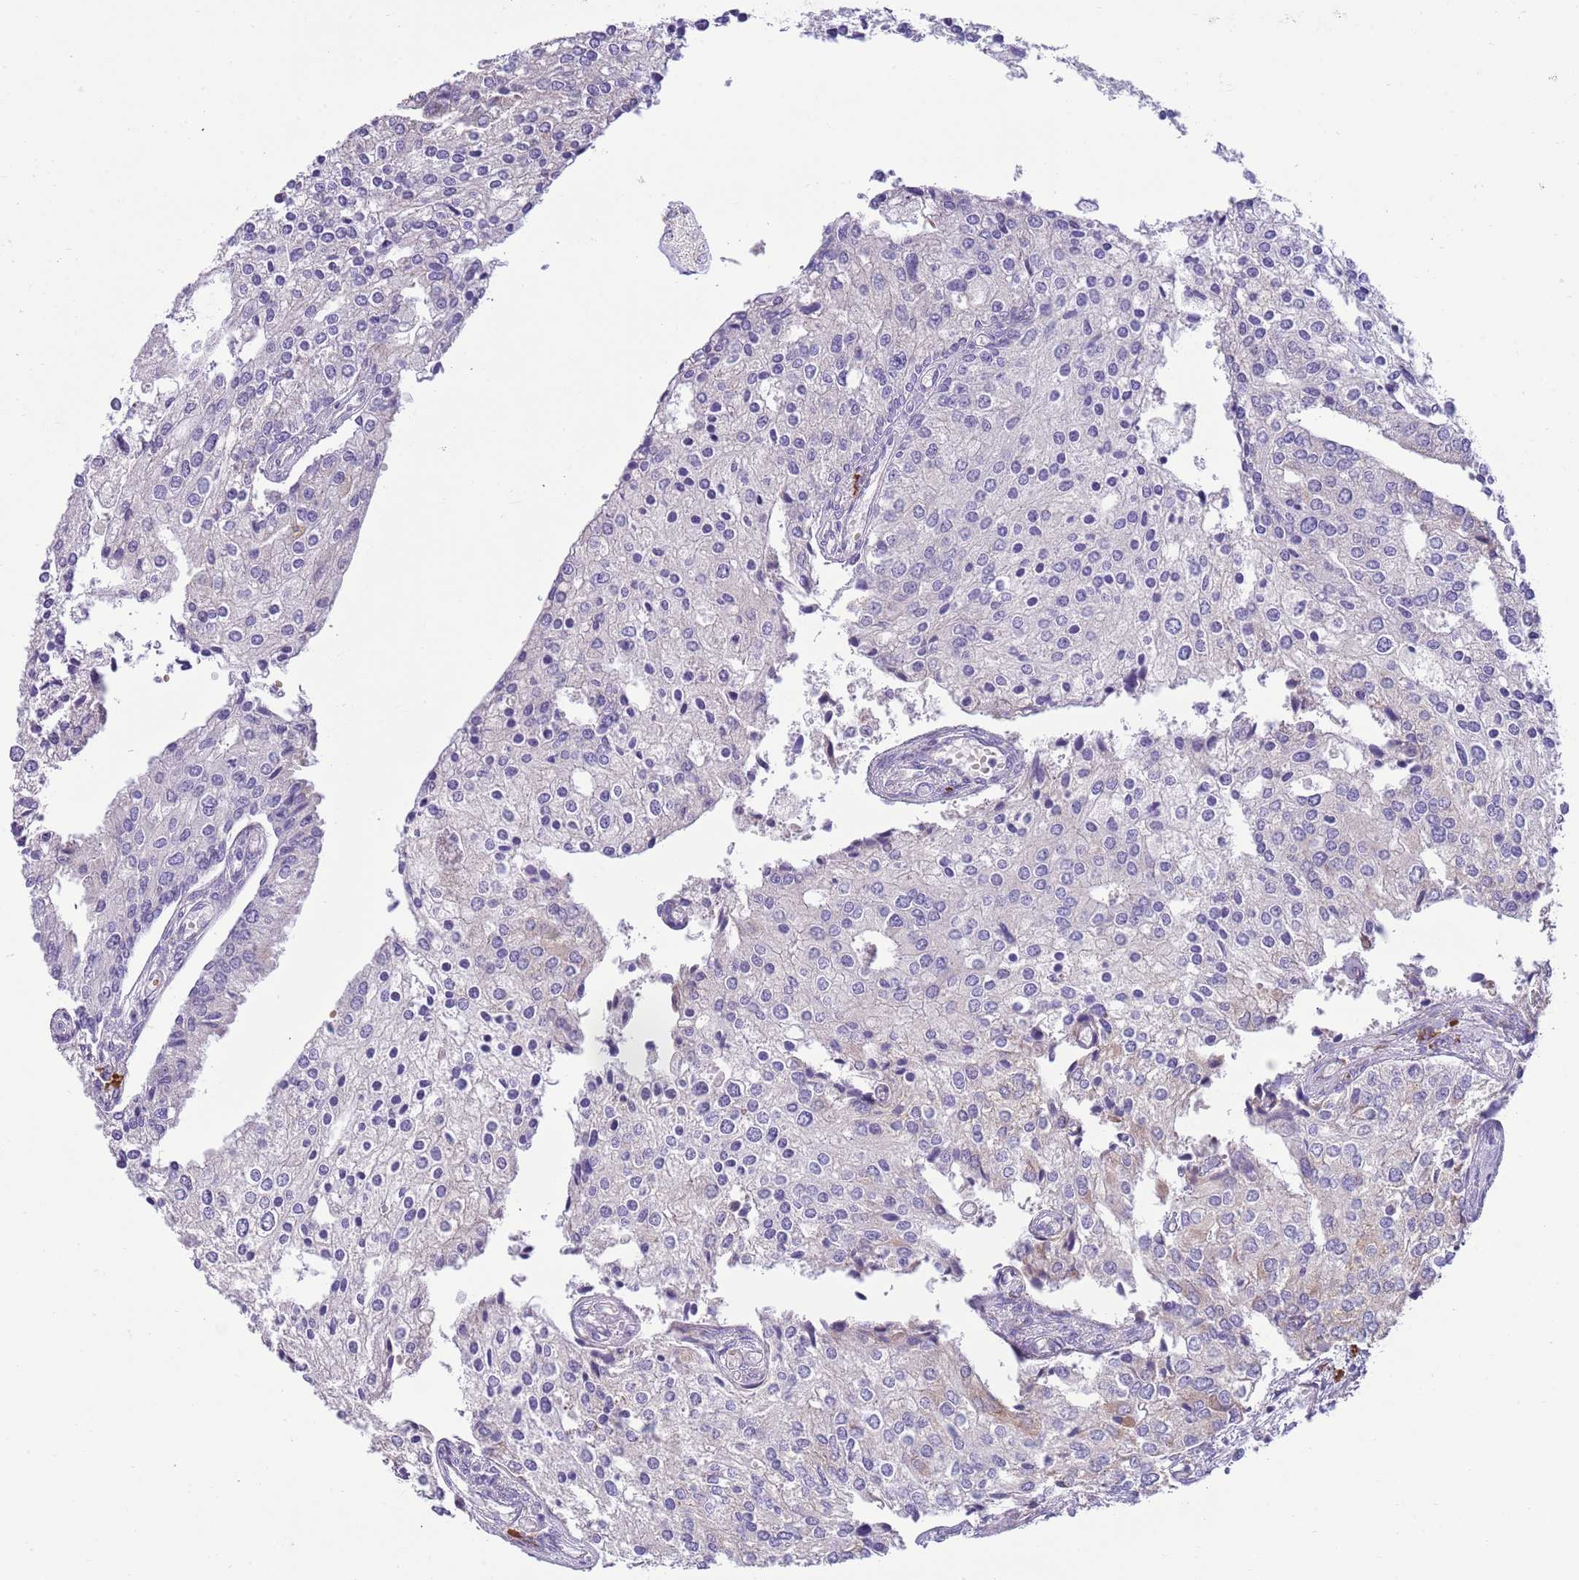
{"staining": {"intensity": "weak", "quantity": "25%-75%", "location": "cytoplasmic/membranous"}, "tissue": "prostate cancer", "cell_type": "Tumor cells", "image_type": "cancer", "snomed": [{"axis": "morphology", "description": "Adenocarcinoma, High grade"}, {"axis": "topography", "description": "Prostate"}], "caption": "Prostate high-grade adenocarcinoma was stained to show a protein in brown. There is low levels of weak cytoplasmic/membranous positivity in about 25%-75% of tumor cells.", "gene": "DAND5", "patient": {"sex": "male", "age": 62}}